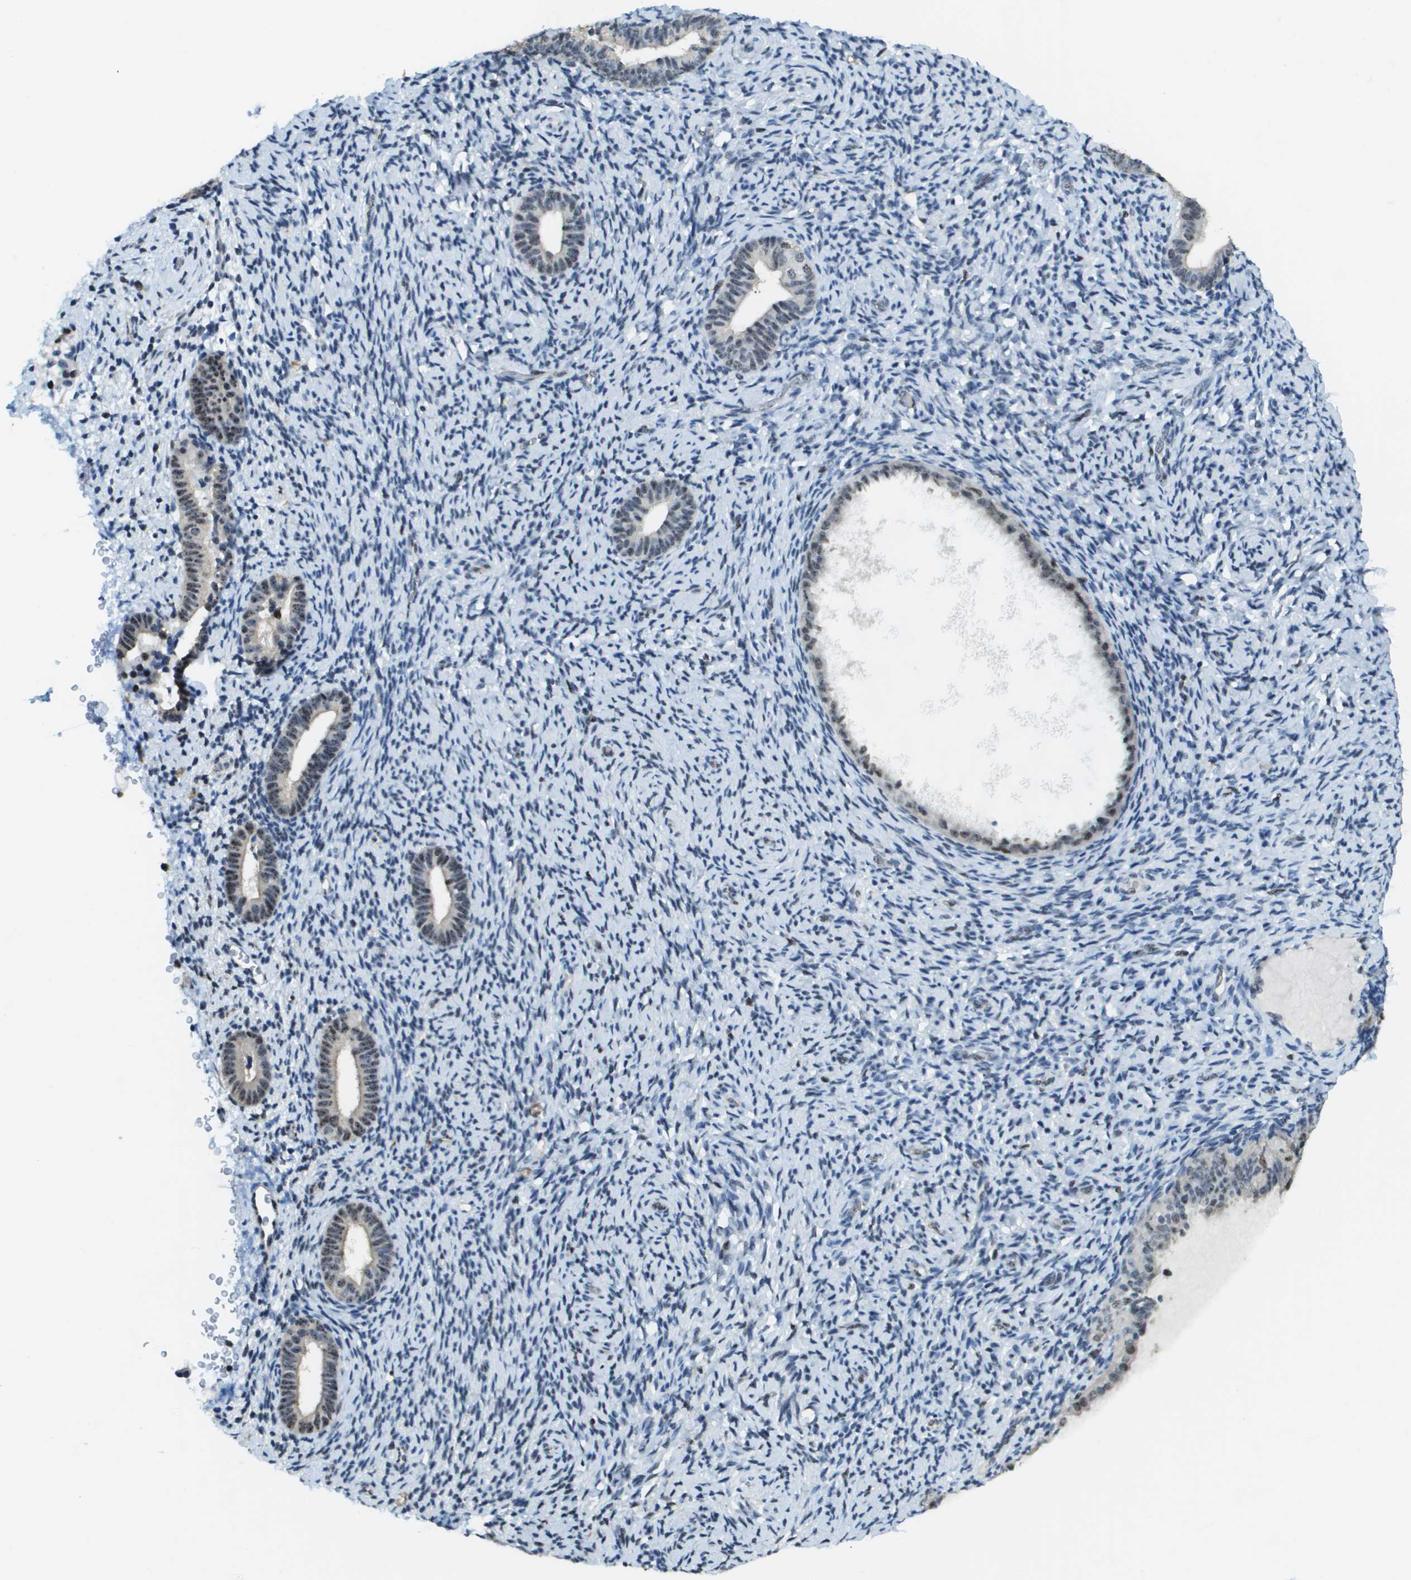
{"staining": {"intensity": "negative", "quantity": "none", "location": "none"}, "tissue": "endometrium", "cell_type": "Cells in endometrial stroma", "image_type": "normal", "snomed": [{"axis": "morphology", "description": "Normal tissue, NOS"}, {"axis": "topography", "description": "Endometrium"}], "caption": "DAB immunohistochemical staining of unremarkable endometrium reveals no significant staining in cells in endometrial stroma.", "gene": "SP100", "patient": {"sex": "female", "age": 51}}